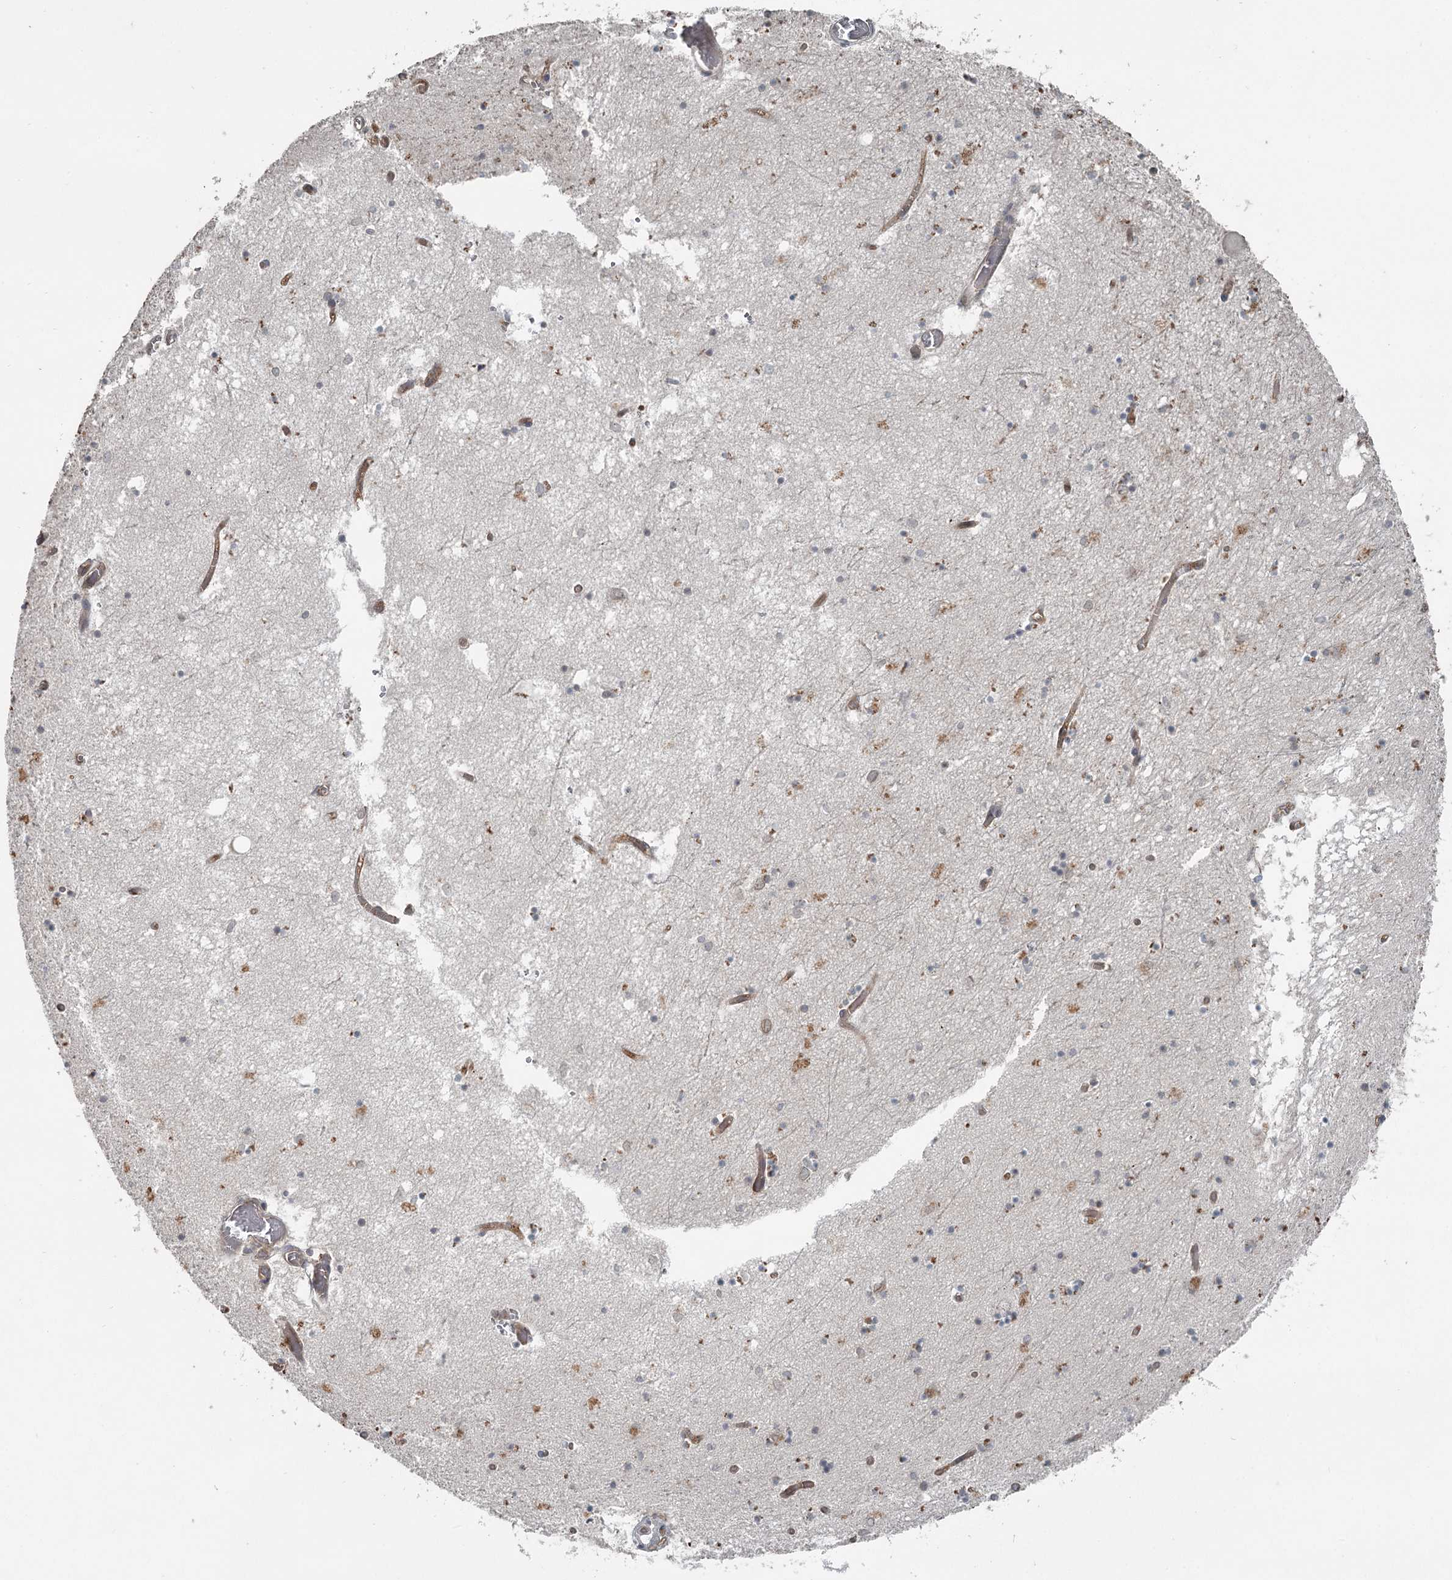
{"staining": {"intensity": "weak", "quantity": "<25%", "location": "cytoplasmic/membranous,nuclear"}, "tissue": "hippocampus", "cell_type": "Glial cells", "image_type": "normal", "snomed": [{"axis": "morphology", "description": "Normal tissue, NOS"}, {"axis": "topography", "description": "Hippocampus"}], "caption": "Glial cells are negative for protein expression in normal human hippocampus. The staining is performed using DAB (3,3'-diaminobenzidine) brown chromogen with nuclei counter-stained in using hematoxylin.", "gene": "SLC39A8", "patient": {"sex": "male", "age": 70}}